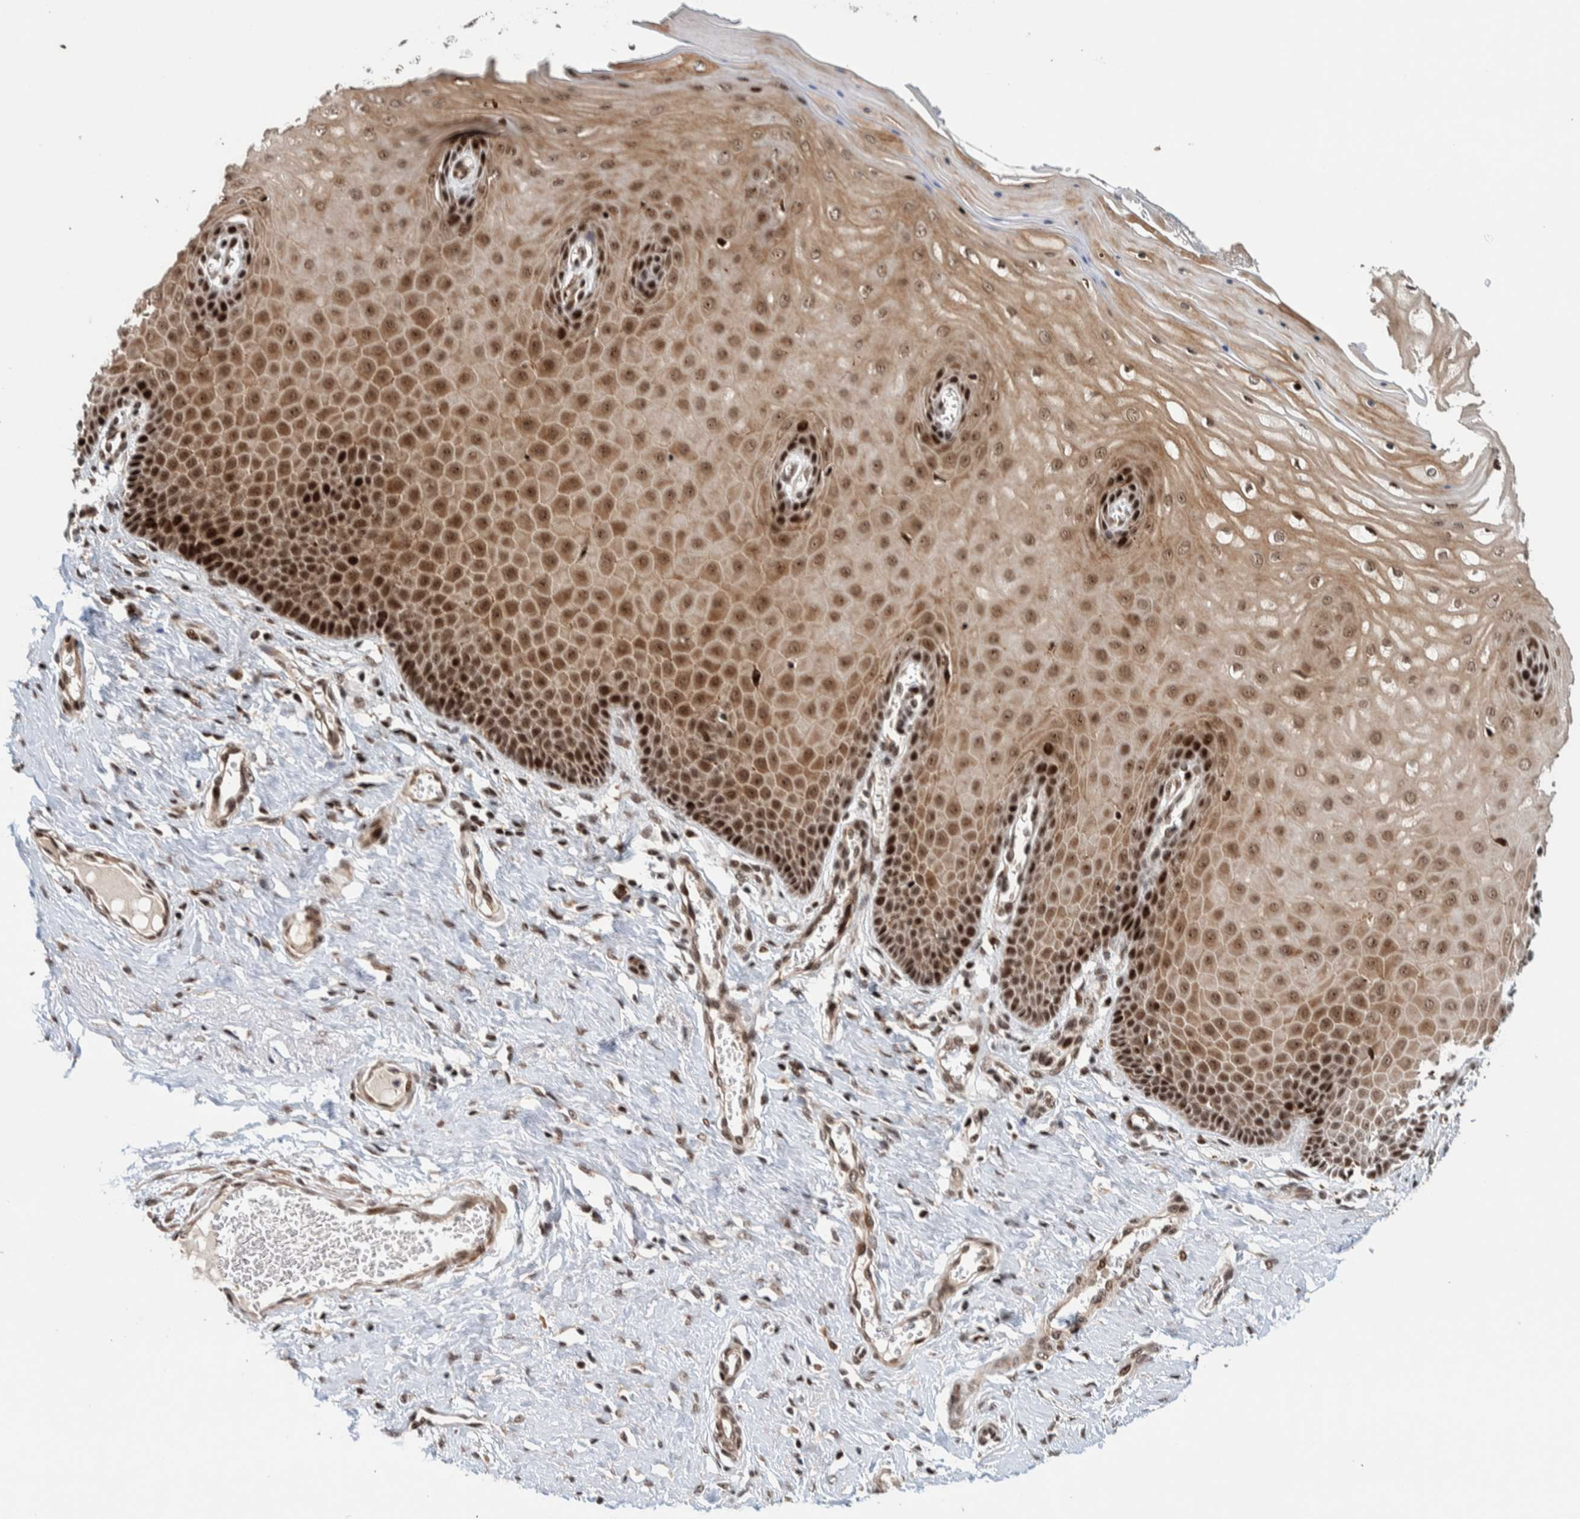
{"staining": {"intensity": "strong", "quantity": ">75%", "location": "nuclear"}, "tissue": "cervix", "cell_type": "Glandular cells", "image_type": "normal", "snomed": [{"axis": "morphology", "description": "Normal tissue, NOS"}, {"axis": "topography", "description": "Cervix"}], "caption": "Immunohistochemical staining of normal human cervix shows >75% levels of strong nuclear protein positivity in about >75% of glandular cells.", "gene": "CHD4", "patient": {"sex": "female", "age": 55}}